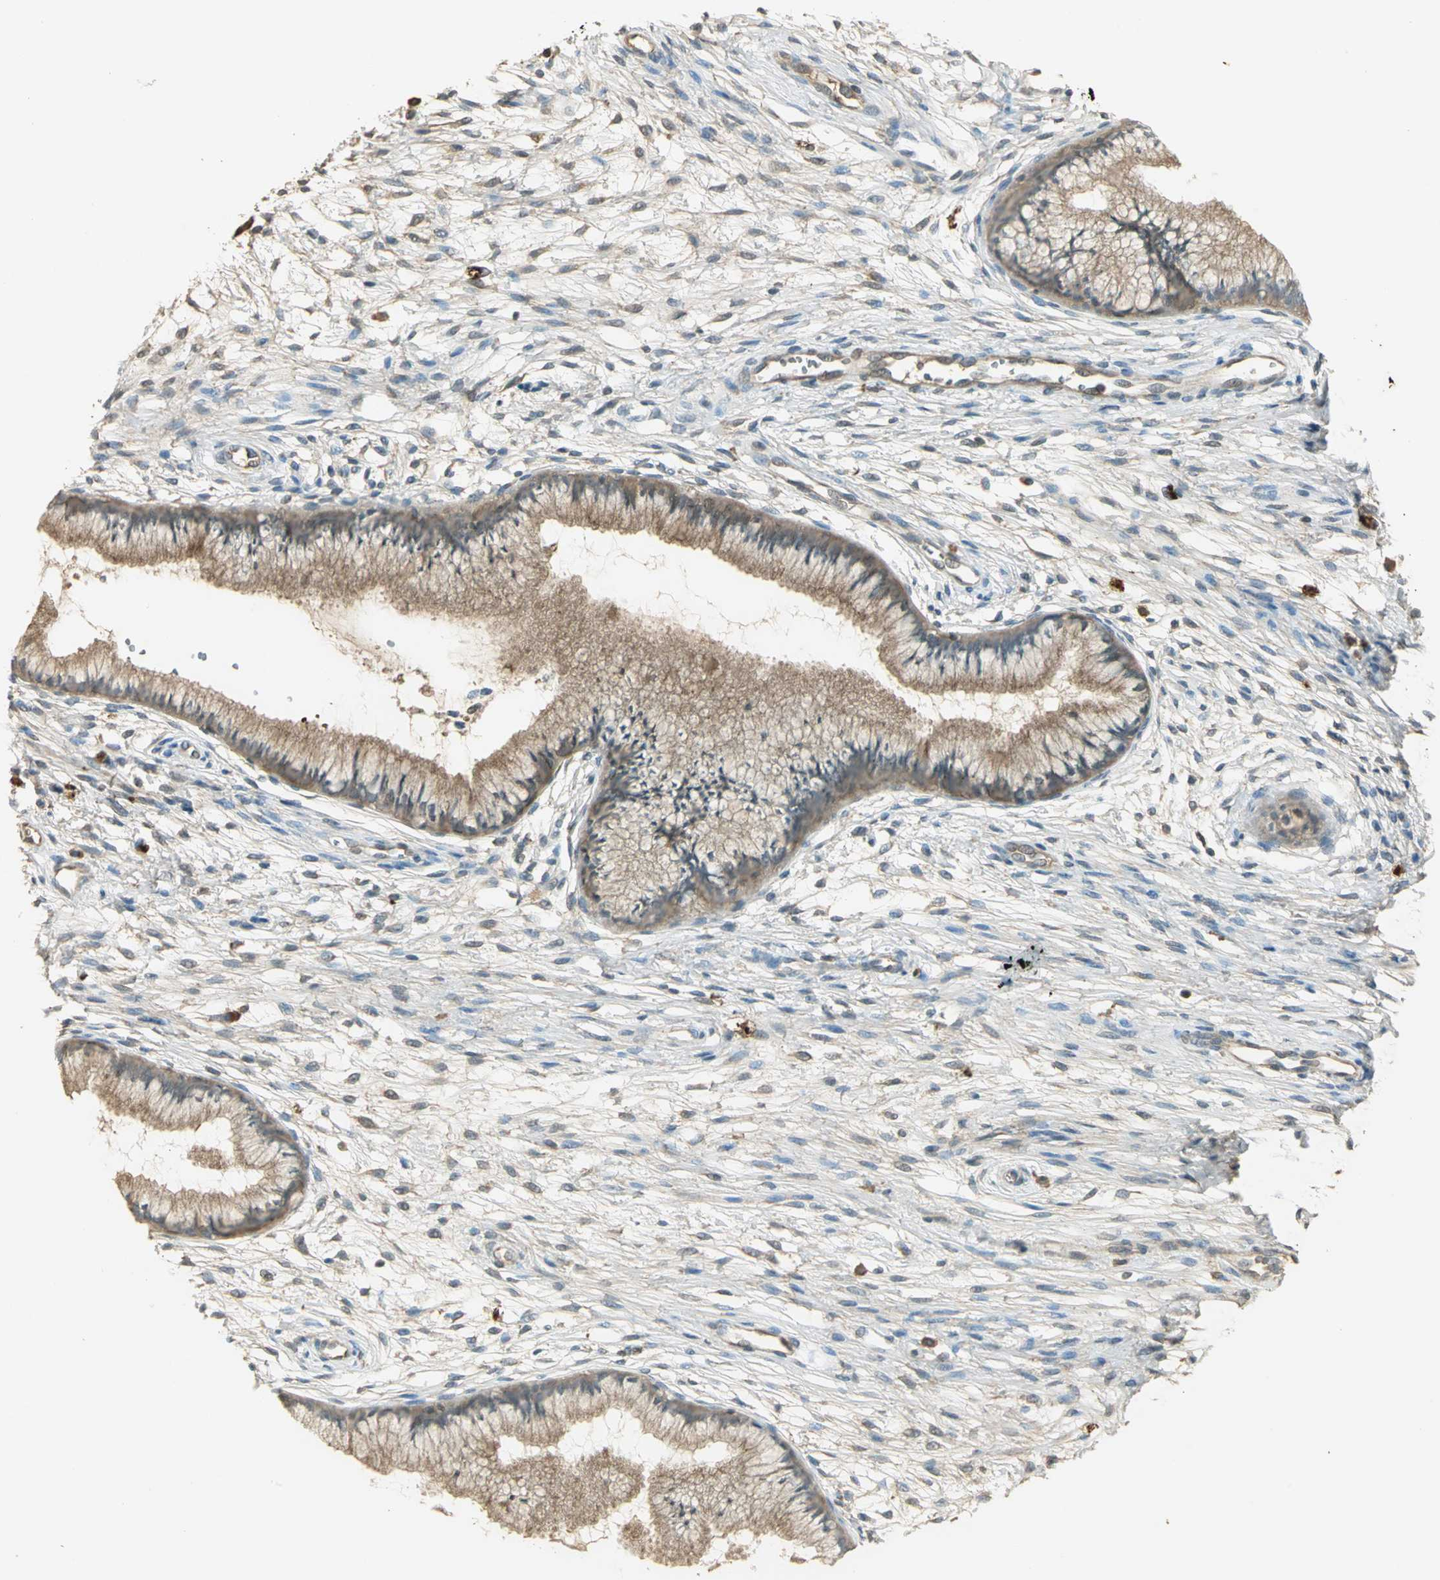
{"staining": {"intensity": "moderate", "quantity": ">75%", "location": "cytoplasmic/membranous"}, "tissue": "cervix", "cell_type": "Glandular cells", "image_type": "normal", "snomed": [{"axis": "morphology", "description": "Normal tissue, NOS"}, {"axis": "topography", "description": "Cervix"}], "caption": "A high-resolution histopathology image shows immunohistochemistry staining of normal cervix, which exhibits moderate cytoplasmic/membranous positivity in approximately >75% of glandular cells.", "gene": "KEAP1", "patient": {"sex": "female", "age": 39}}